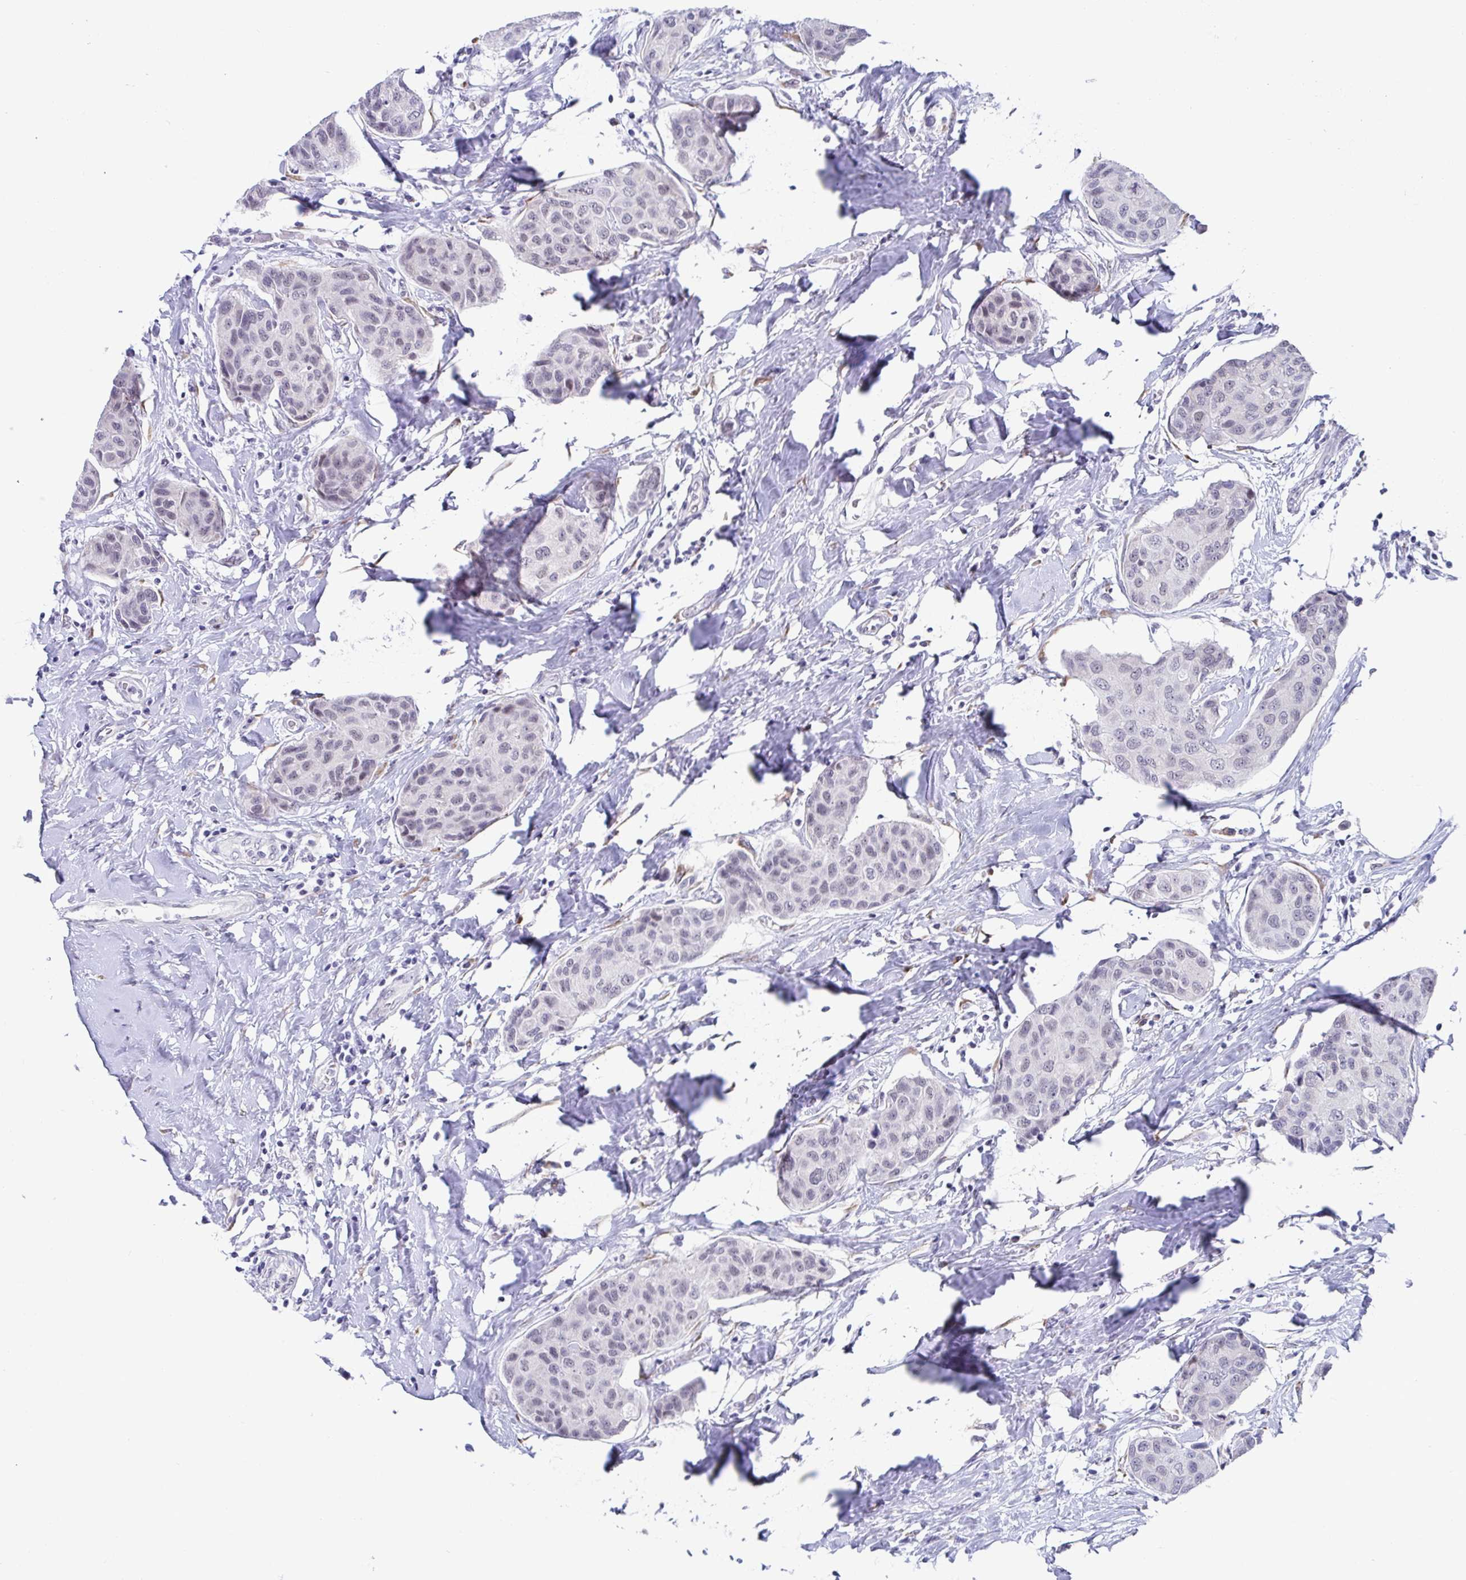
{"staining": {"intensity": "negative", "quantity": "none", "location": "none"}, "tissue": "breast cancer", "cell_type": "Tumor cells", "image_type": "cancer", "snomed": [{"axis": "morphology", "description": "Duct carcinoma"}, {"axis": "topography", "description": "Breast"}], "caption": "Immunohistochemistry of human breast cancer displays no positivity in tumor cells.", "gene": "WDR72", "patient": {"sex": "female", "age": 80}}